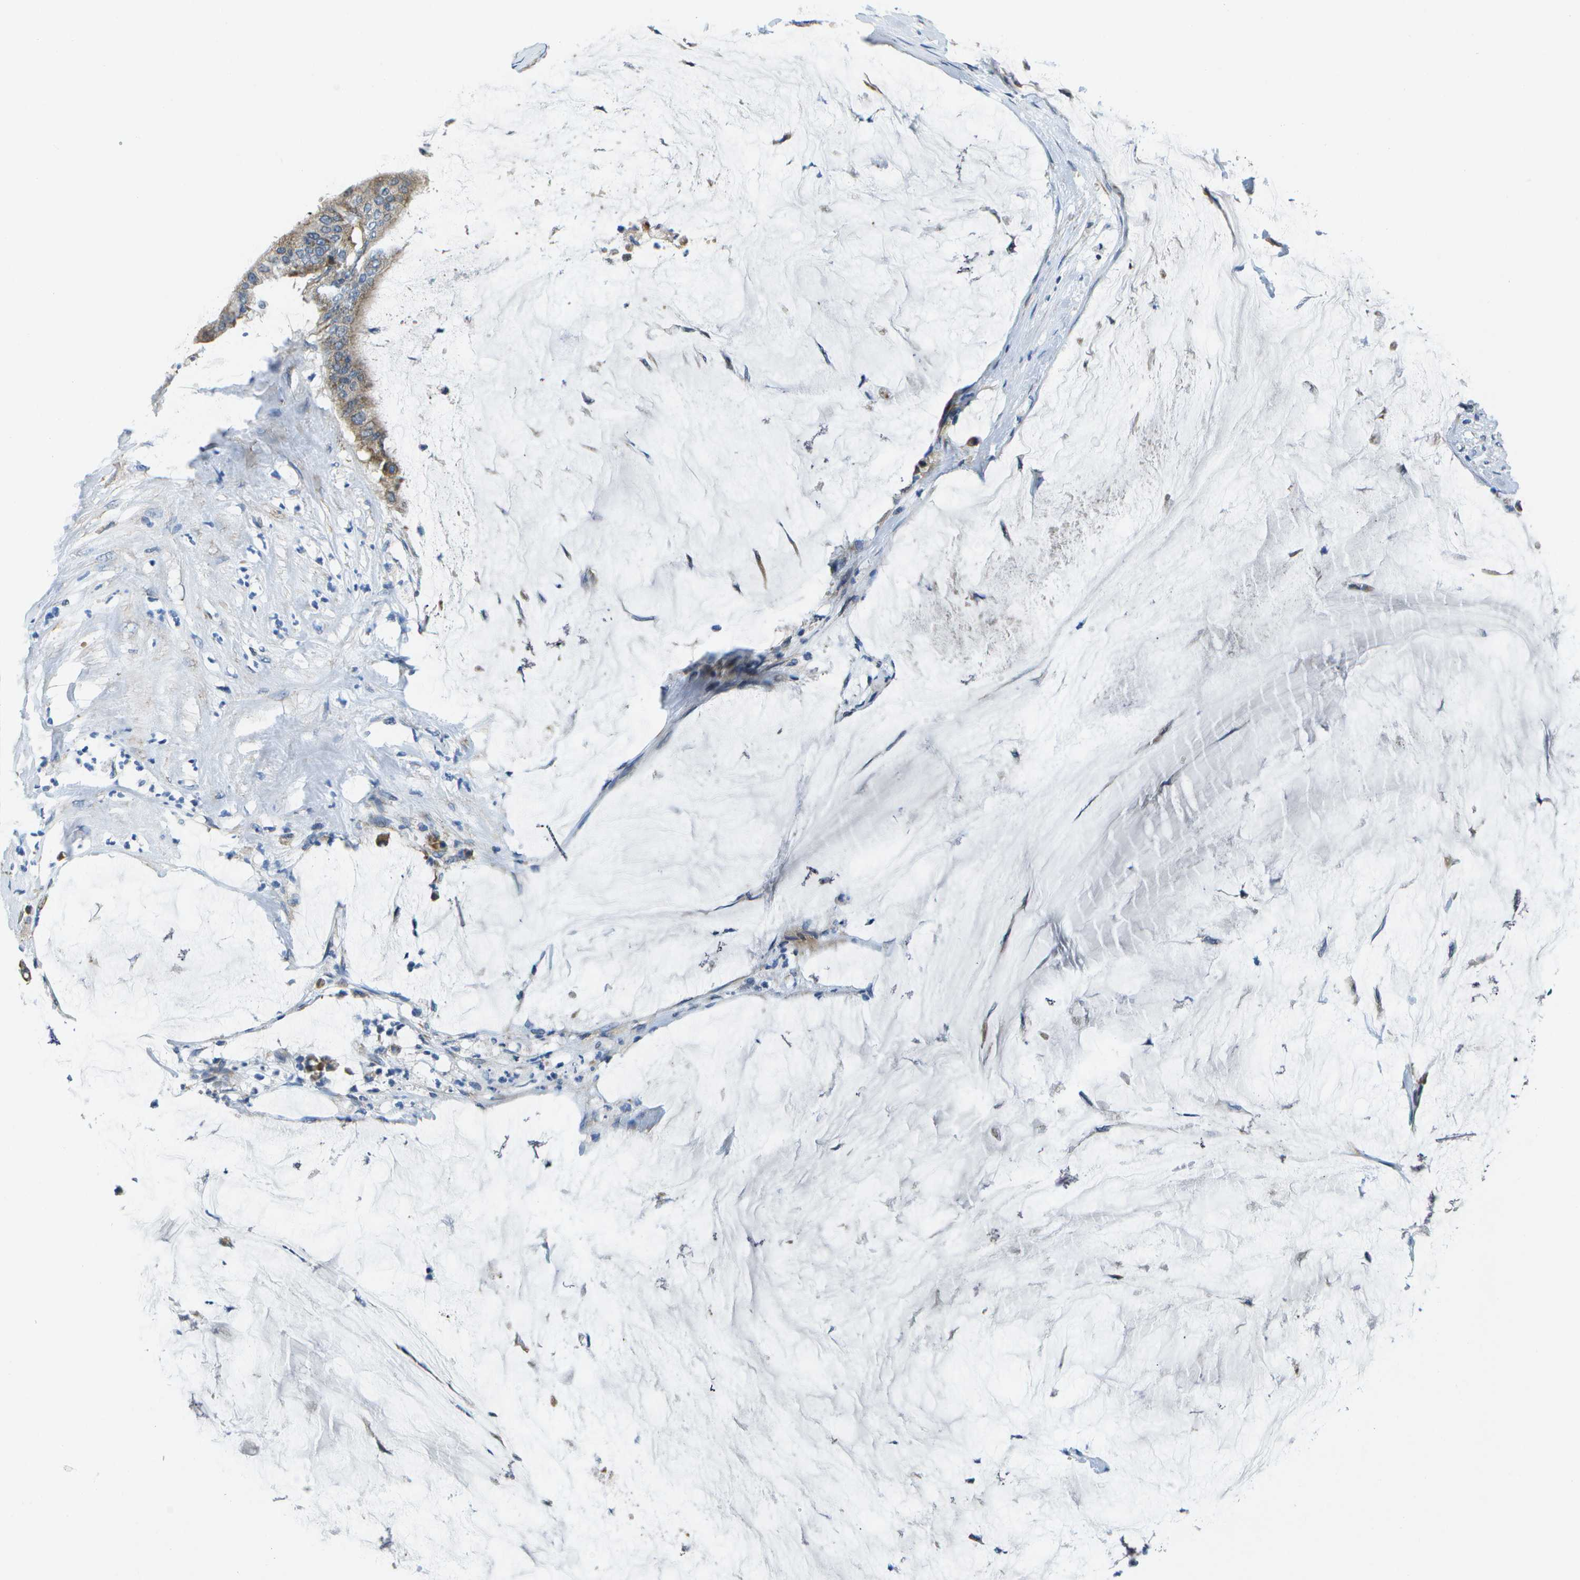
{"staining": {"intensity": "moderate", "quantity": "25%-75%", "location": "cytoplasmic/membranous"}, "tissue": "pancreatic cancer", "cell_type": "Tumor cells", "image_type": "cancer", "snomed": [{"axis": "morphology", "description": "Adenocarcinoma, NOS"}, {"axis": "topography", "description": "Pancreas"}], "caption": "Pancreatic cancer was stained to show a protein in brown. There is medium levels of moderate cytoplasmic/membranous staining in approximately 25%-75% of tumor cells.", "gene": "MVK", "patient": {"sex": "male", "age": 41}}